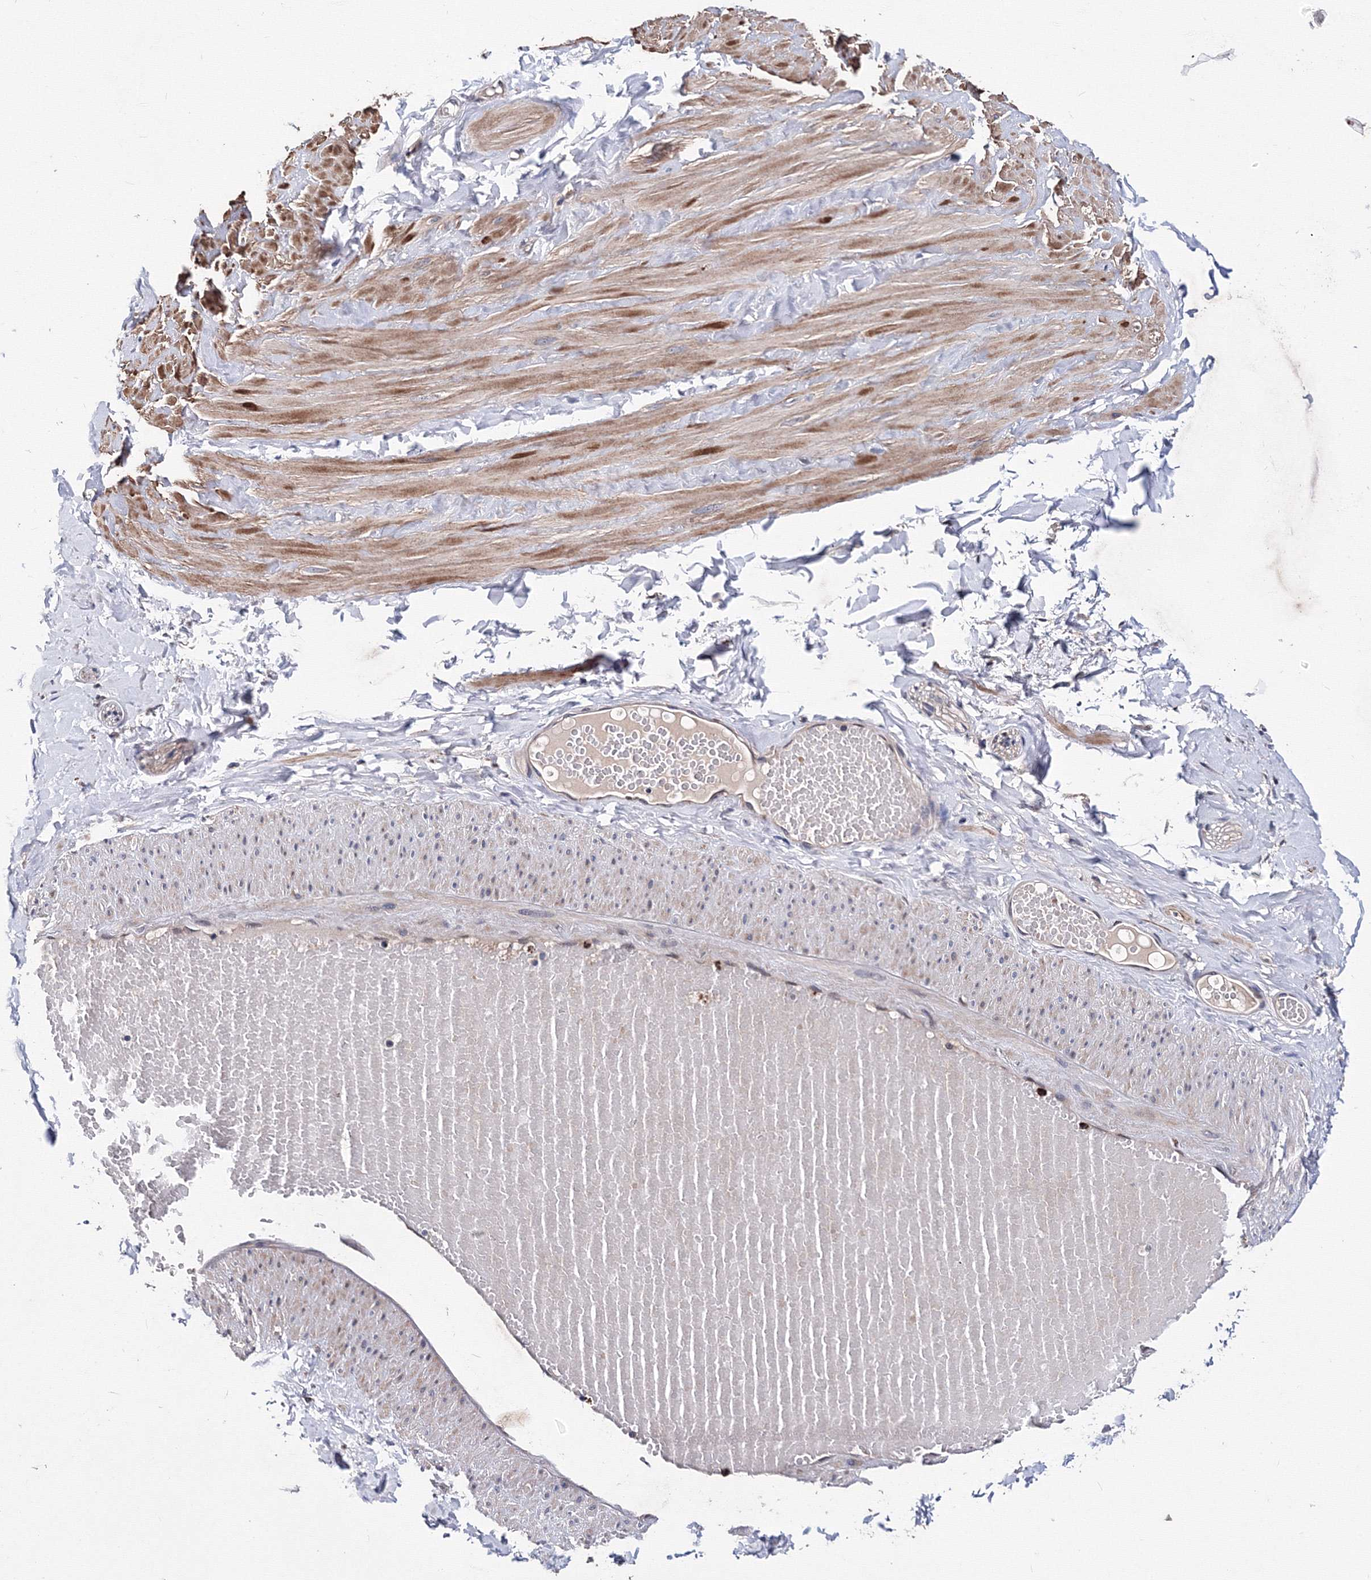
{"staining": {"intensity": "negative", "quantity": "none", "location": "none"}, "tissue": "adipose tissue", "cell_type": "Adipocytes", "image_type": "normal", "snomed": [{"axis": "morphology", "description": "Normal tissue, NOS"}, {"axis": "topography", "description": "Adipose tissue"}, {"axis": "topography", "description": "Vascular tissue"}, {"axis": "topography", "description": "Peripheral nerve tissue"}], "caption": "Immunohistochemical staining of unremarkable human adipose tissue reveals no significant positivity in adipocytes.", "gene": "PHYKPL", "patient": {"sex": "male", "age": 25}}